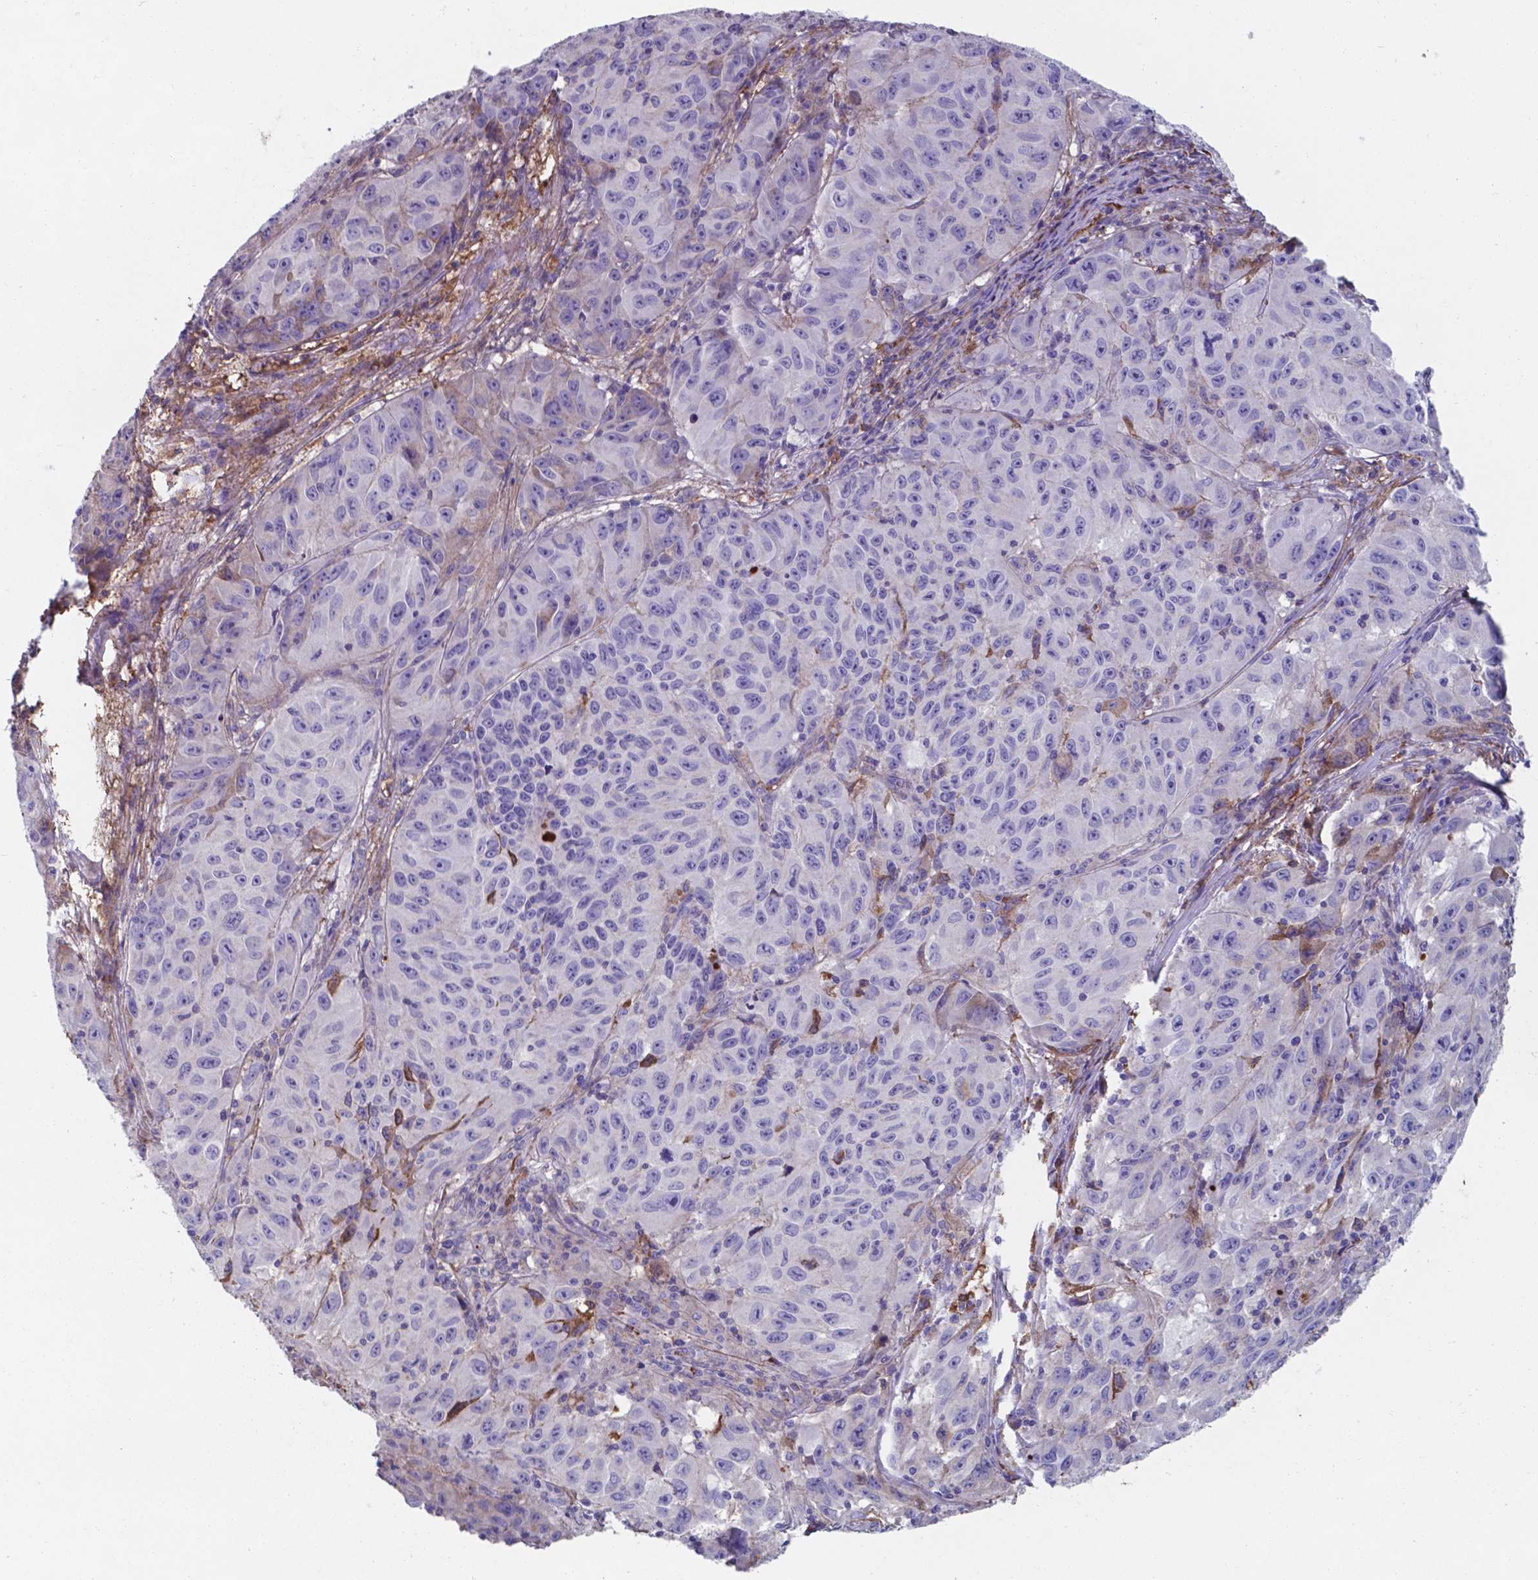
{"staining": {"intensity": "negative", "quantity": "none", "location": "none"}, "tissue": "melanoma", "cell_type": "Tumor cells", "image_type": "cancer", "snomed": [{"axis": "morphology", "description": "Malignant melanoma, NOS"}, {"axis": "topography", "description": "Vulva, labia, clitoris and Bartholin´s gland, NO"}], "caption": "Immunohistochemistry (IHC) of human melanoma shows no staining in tumor cells.", "gene": "SERPINA1", "patient": {"sex": "female", "age": 75}}